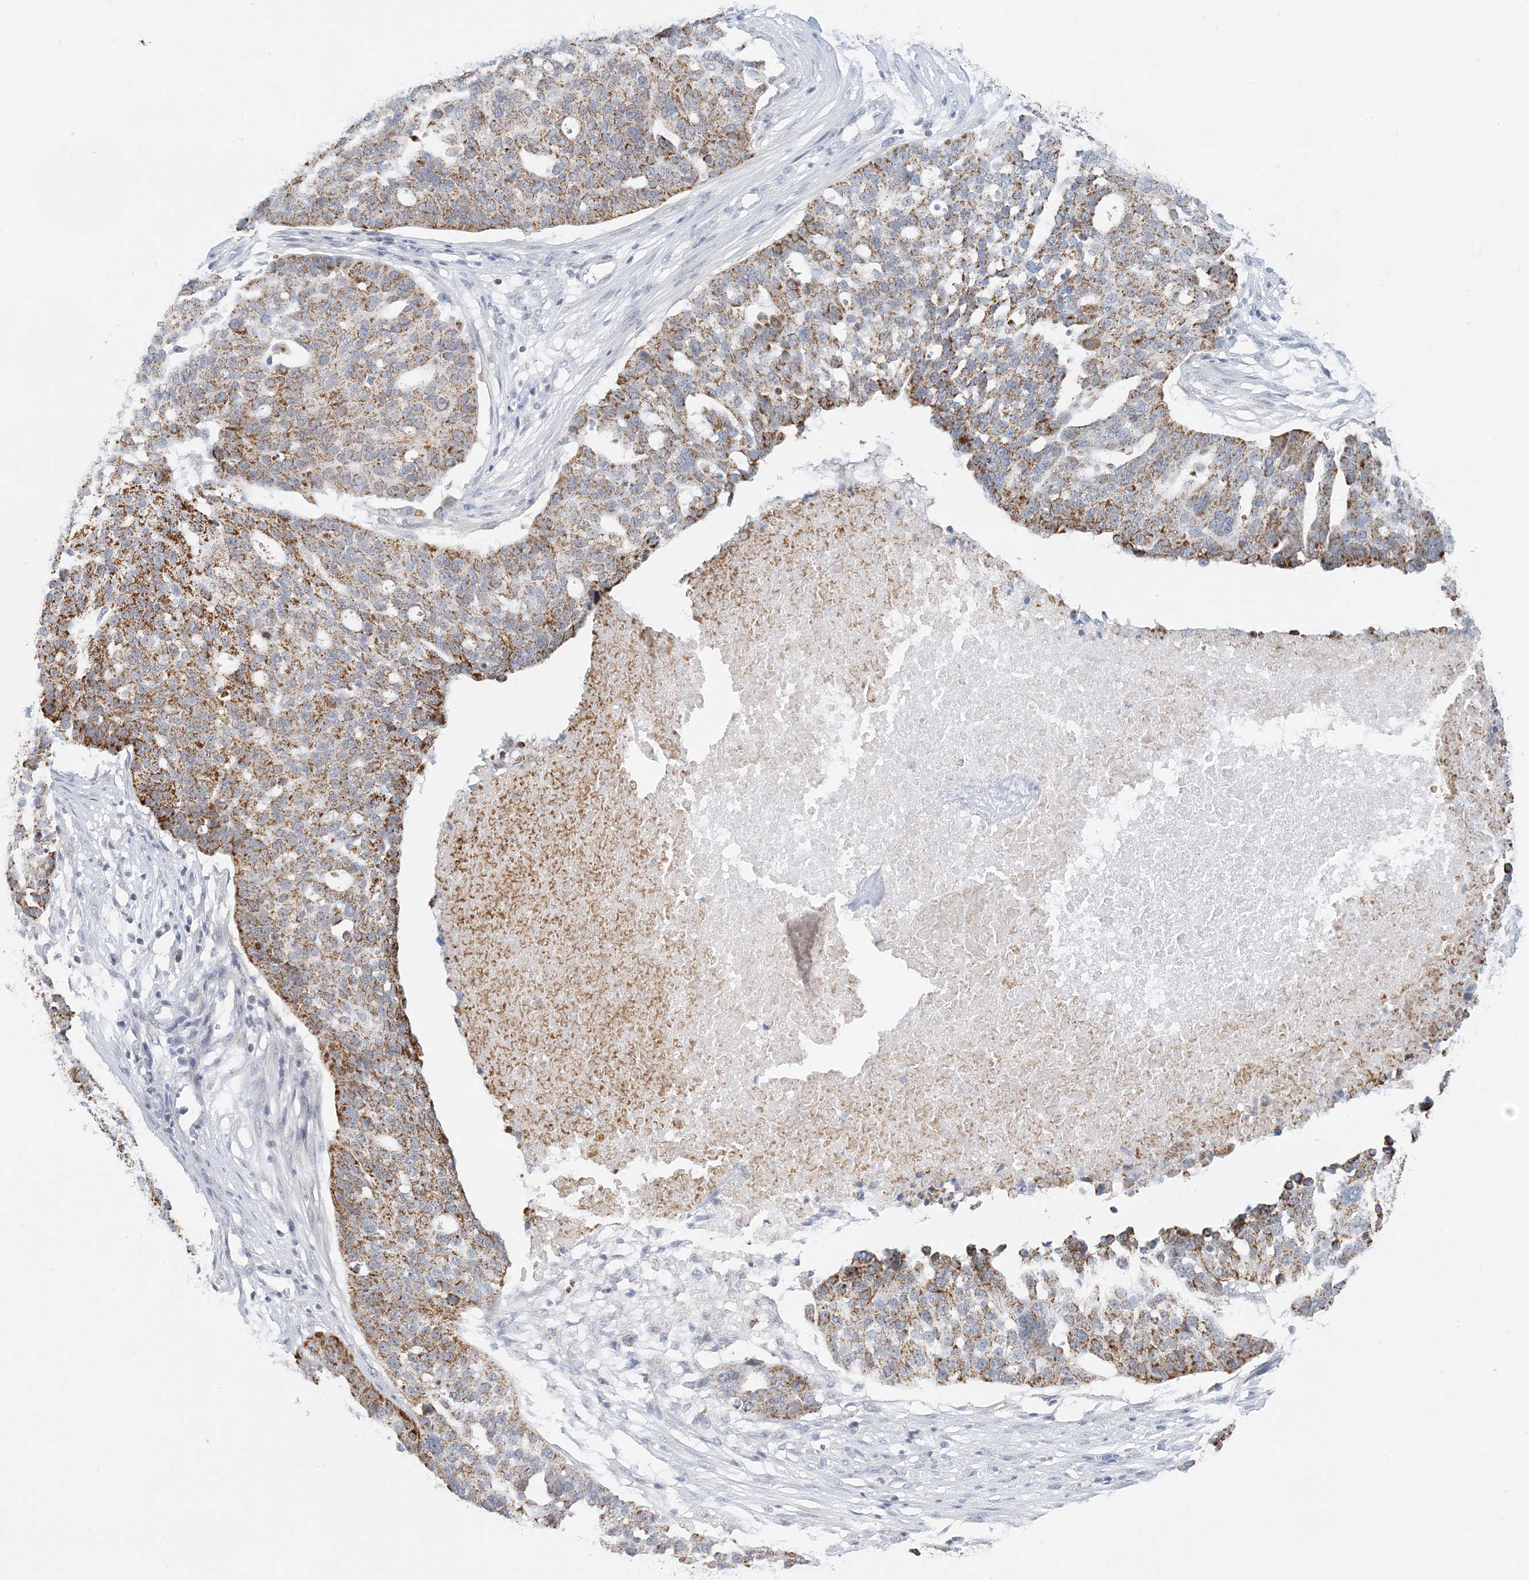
{"staining": {"intensity": "moderate", "quantity": ">75%", "location": "cytoplasmic/membranous"}, "tissue": "ovarian cancer", "cell_type": "Tumor cells", "image_type": "cancer", "snomed": [{"axis": "morphology", "description": "Cystadenocarcinoma, serous, NOS"}, {"axis": "topography", "description": "Ovary"}], "caption": "Immunohistochemistry (IHC) (DAB (3,3'-diaminobenzidine)) staining of human ovarian cancer demonstrates moderate cytoplasmic/membranous protein positivity in approximately >75% of tumor cells.", "gene": "BDH1", "patient": {"sex": "female", "age": 59}}